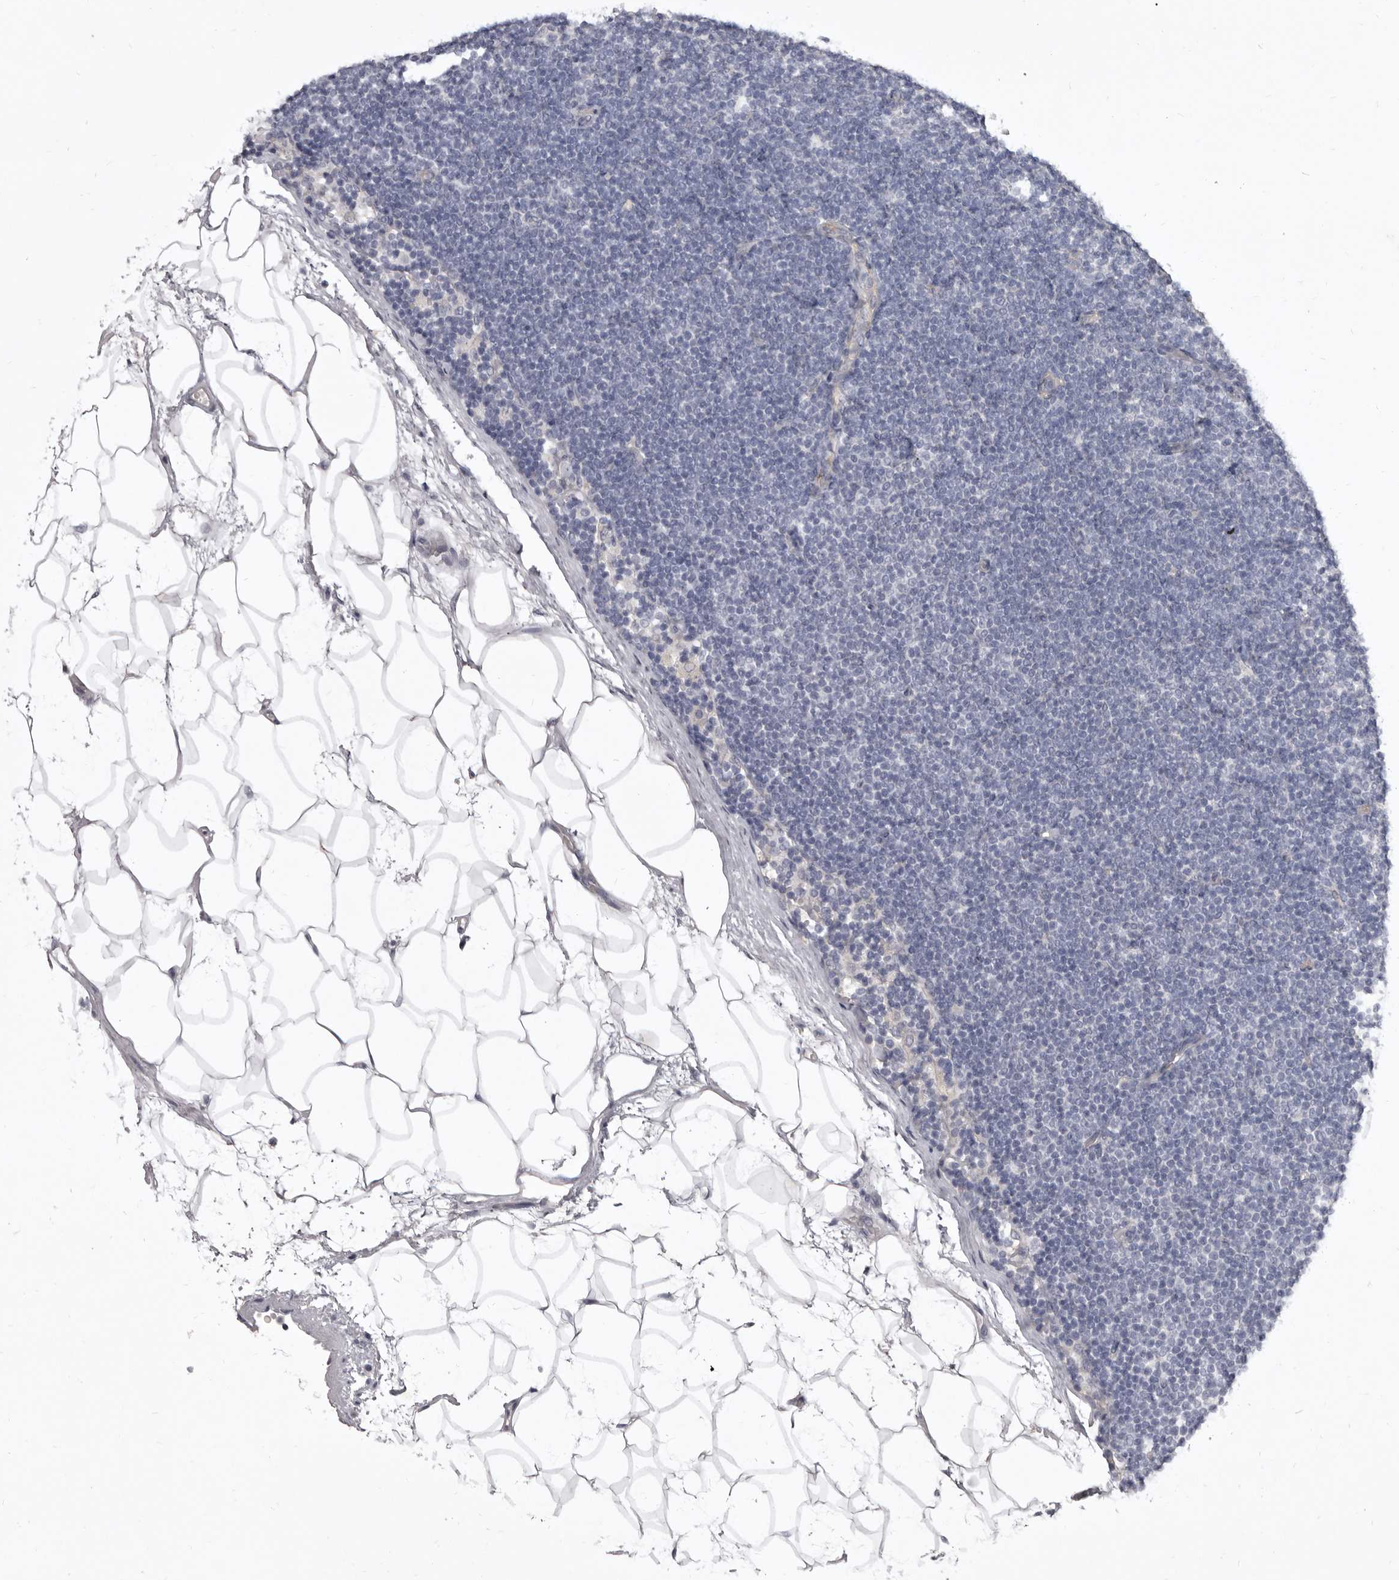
{"staining": {"intensity": "negative", "quantity": "none", "location": "none"}, "tissue": "lymphoma", "cell_type": "Tumor cells", "image_type": "cancer", "snomed": [{"axis": "morphology", "description": "Malignant lymphoma, non-Hodgkin's type, Low grade"}, {"axis": "topography", "description": "Lymph node"}], "caption": "Immunohistochemistry (IHC) histopathology image of human malignant lymphoma, non-Hodgkin's type (low-grade) stained for a protein (brown), which reveals no positivity in tumor cells.", "gene": "P2RX6", "patient": {"sex": "female", "age": 53}}